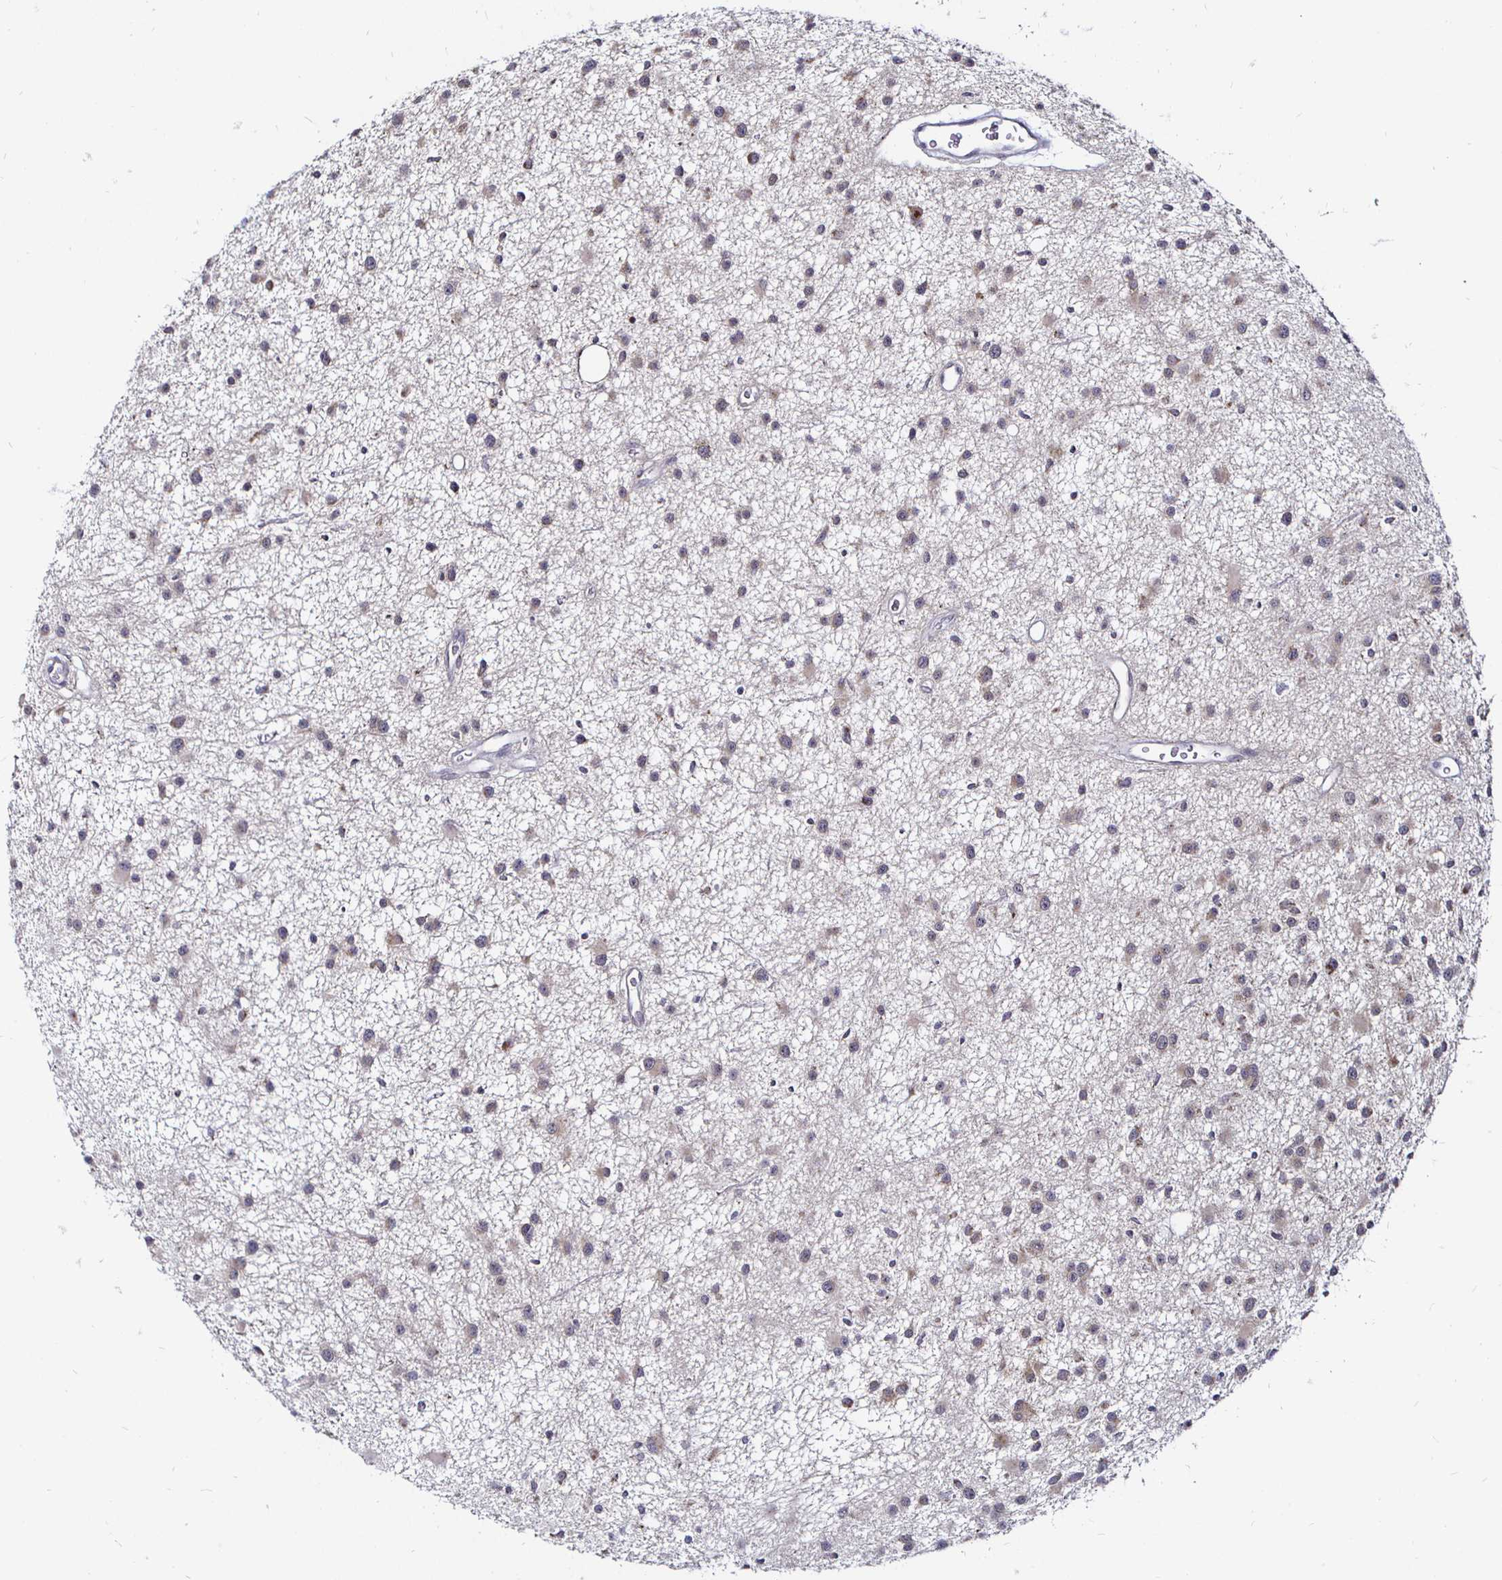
{"staining": {"intensity": "weak", "quantity": "25%-75%", "location": "cytoplasmic/membranous"}, "tissue": "glioma", "cell_type": "Tumor cells", "image_type": "cancer", "snomed": [{"axis": "morphology", "description": "Glioma, malignant, Low grade"}, {"axis": "topography", "description": "Brain"}], "caption": "Weak cytoplasmic/membranous expression for a protein is seen in approximately 25%-75% of tumor cells of glioma using IHC.", "gene": "ATG3", "patient": {"sex": "male", "age": 43}}